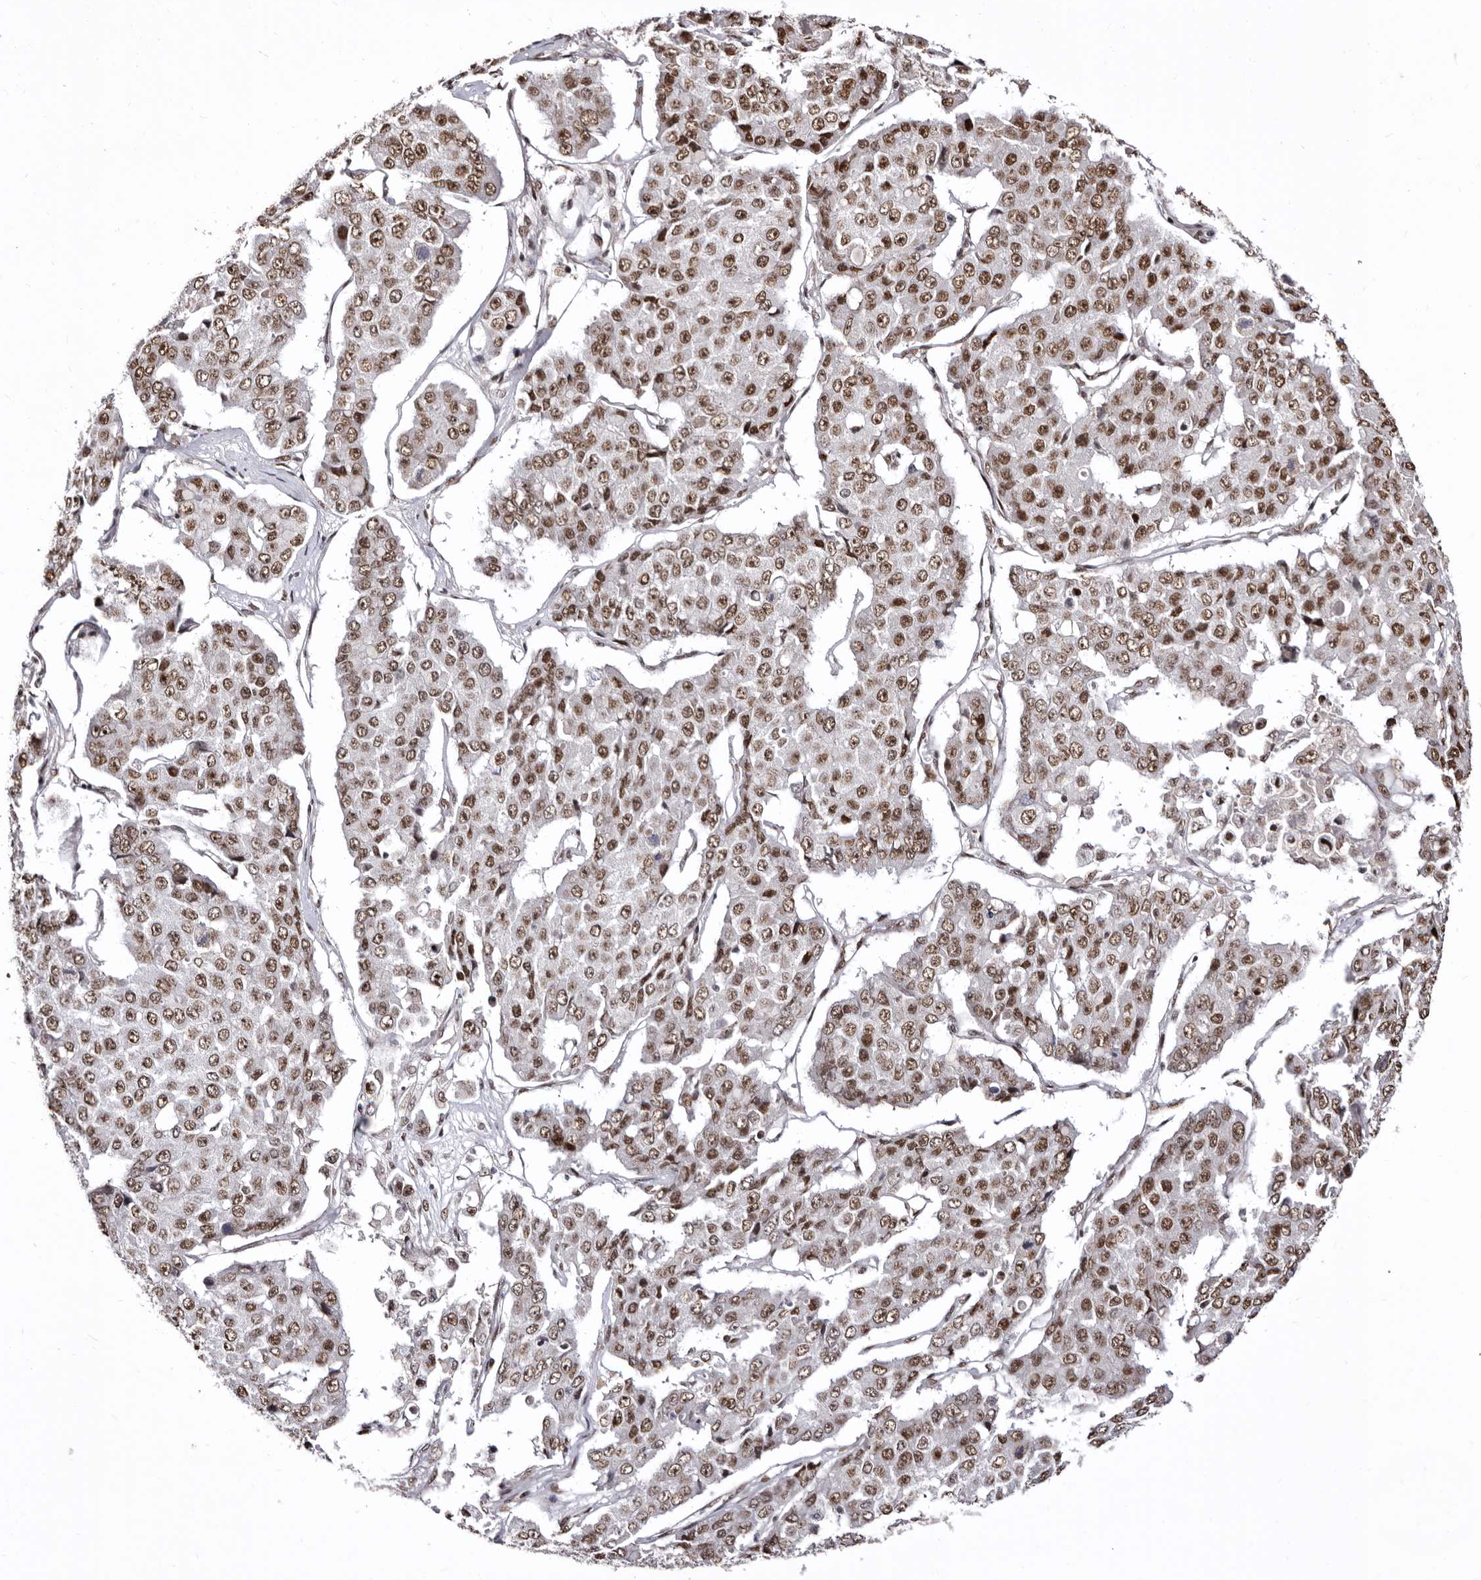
{"staining": {"intensity": "moderate", "quantity": ">75%", "location": "nuclear"}, "tissue": "pancreatic cancer", "cell_type": "Tumor cells", "image_type": "cancer", "snomed": [{"axis": "morphology", "description": "Adenocarcinoma, NOS"}, {"axis": "topography", "description": "Pancreas"}], "caption": "Immunohistochemistry staining of pancreatic cancer, which demonstrates medium levels of moderate nuclear staining in about >75% of tumor cells indicating moderate nuclear protein positivity. The staining was performed using DAB (brown) for protein detection and nuclei were counterstained in hematoxylin (blue).", "gene": "ANAPC11", "patient": {"sex": "male", "age": 50}}